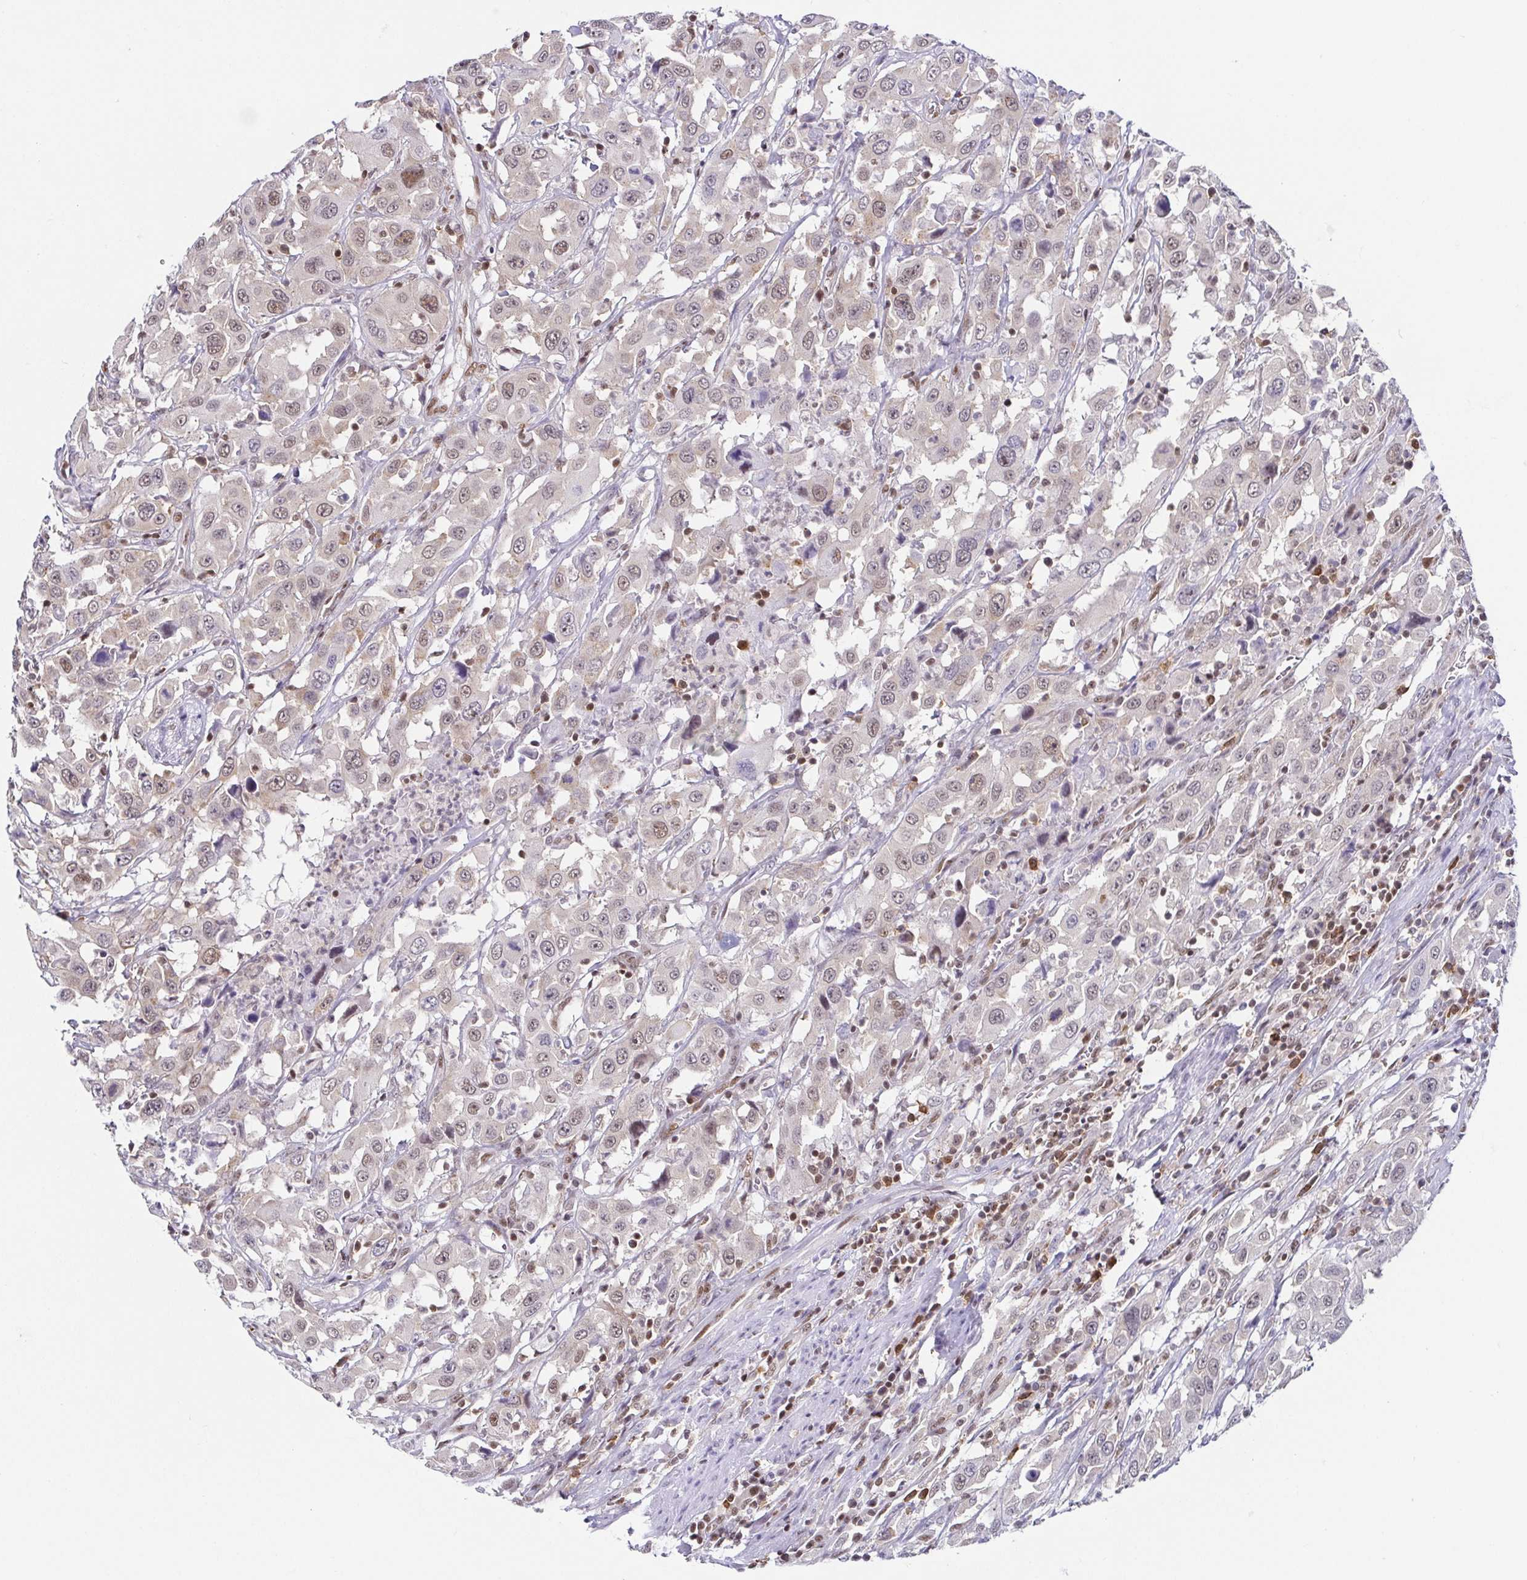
{"staining": {"intensity": "weak", "quantity": "25%-75%", "location": "nuclear"}, "tissue": "urothelial cancer", "cell_type": "Tumor cells", "image_type": "cancer", "snomed": [{"axis": "morphology", "description": "Urothelial carcinoma, High grade"}, {"axis": "topography", "description": "Urinary bladder"}], "caption": "Tumor cells exhibit low levels of weak nuclear positivity in approximately 25%-75% of cells in urothelial cancer.", "gene": "EWSR1", "patient": {"sex": "male", "age": 61}}